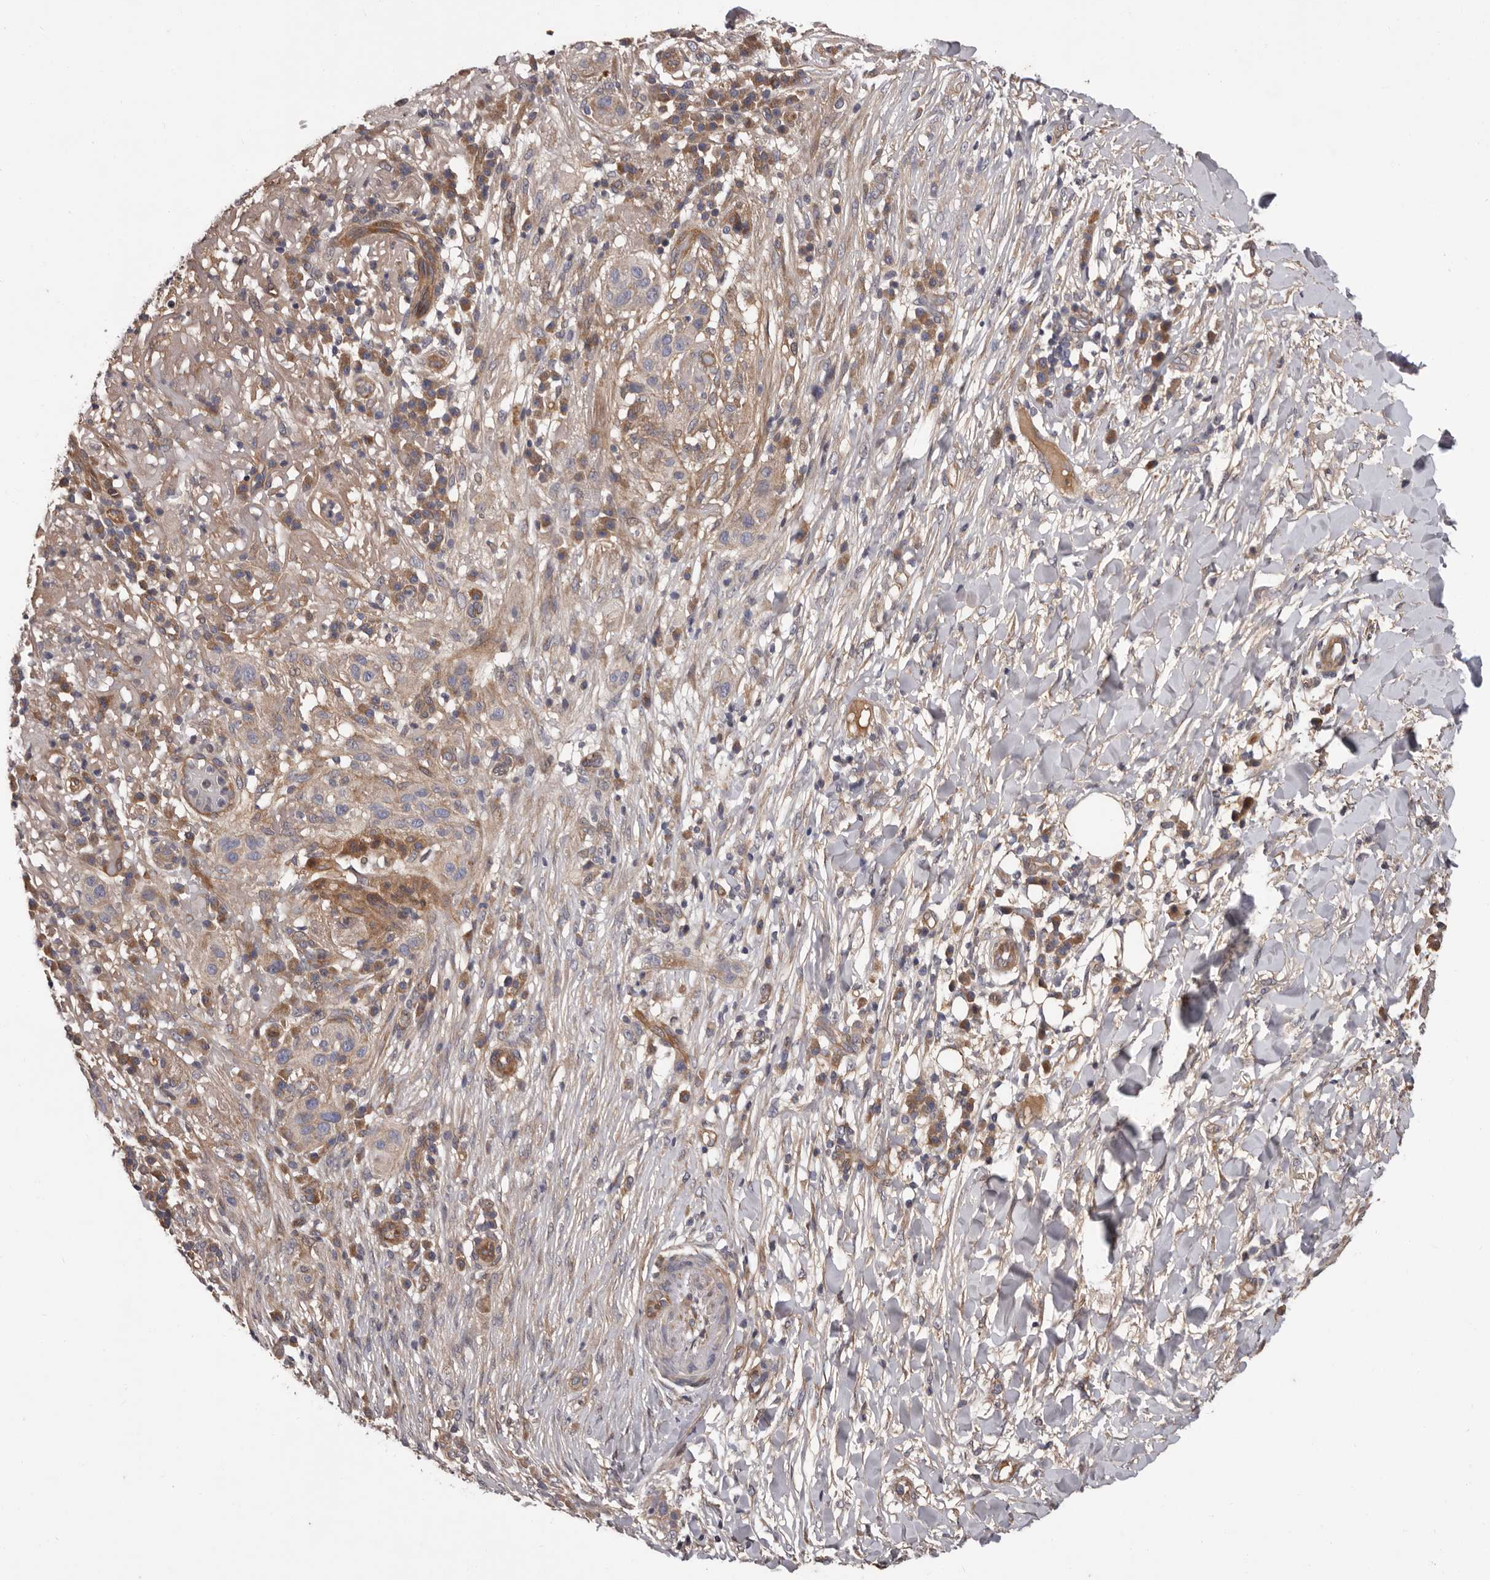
{"staining": {"intensity": "weak", "quantity": "25%-75%", "location": "cytoplasmic/membranous"}, "tissue": "skin cancer", "cell_type": "Tumor cells", "image_type": "cancer", "snomed": [{"axis": "morphology", "description": "Normal tissue, NOS"}, {"axis": "morphology", "description": "Squamous cell carcinoma, NOS"}, {"axis": "topography", "description": "Skin"}], "caption": "Protein staining by IHC reveals weak cytoplasmic/membranous positivity in approximately 25%-75% of tumor cells in skin cancer.", "gene": "PRKD1", "patient": {"sex": "female", "age": 96}}